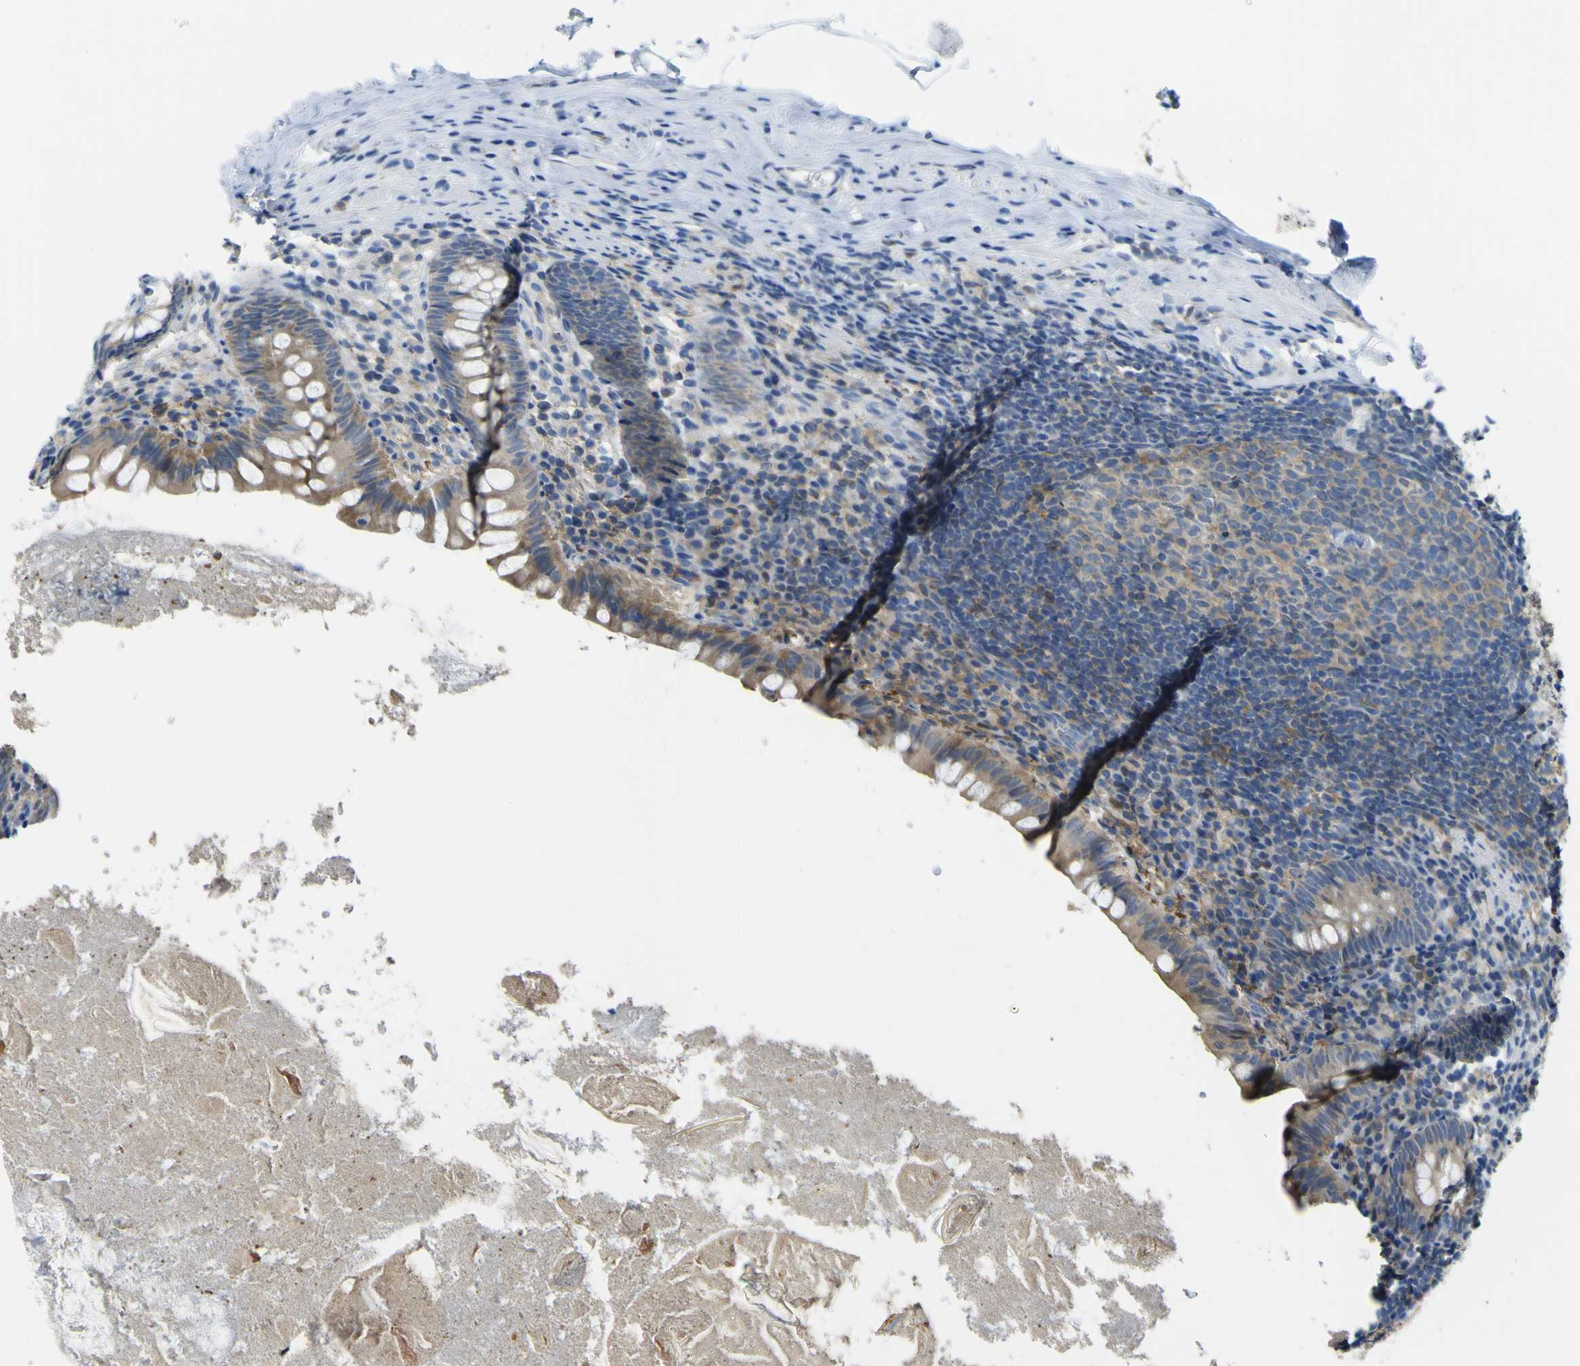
{"staining": {"intensity": "moderate", "quantity": "25%-75%", "location": "cytoplasmic/membranous"}, "tissue": "appendix", "cell_type": "Glandular cells", "image_type": "normal", "snomed": [{"axis": "morphology", "description": "Normal tissue, NOS"}, {"axis": "topography", "description": "Appendix"}], "caption": "Benign appendix shows moderate cytoplasmic/membranous positivity in about 25%-75% of glandular cells The protein of interest is stained brown, and the nuclei are stained in blue (DAB IHC with brightfield microscopy, high magnification)..", "gene": "ABHD3", "patient": {"sex": "male", "age": 52}}